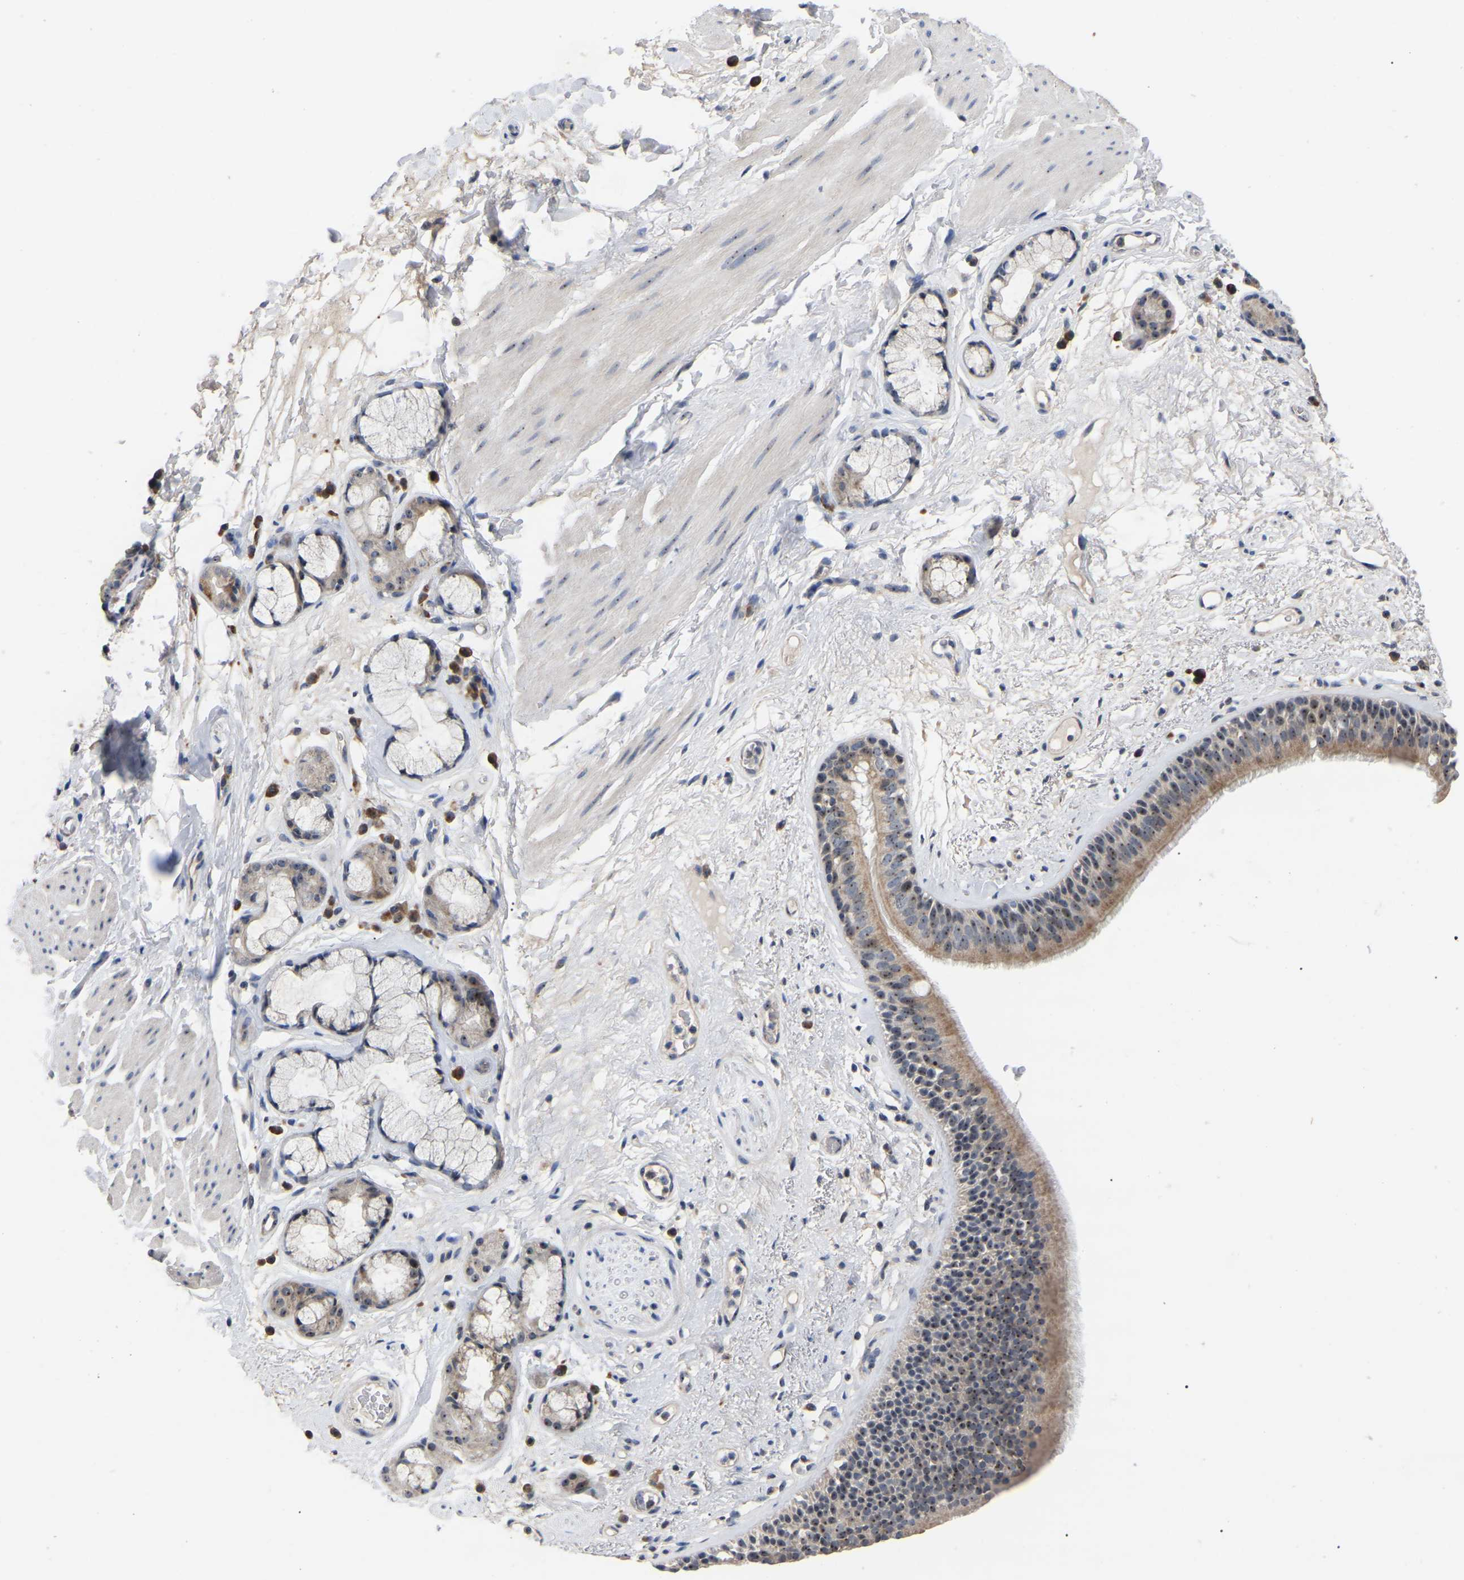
{"staining": {"intensity": "moderate", "quantity": ">75%", "location": "cytoplasmic/membranous,nuclear"}, "tissue": "bronchus", "cell_type": "Respiratory epithelial cells", "image_type": "normal", "snomed": [{"axis": "morphology", "description": "Normal tissue, NOS"}, {"axis": "topography", "description": "Cartilage tissue"}], "caption": "Immunohistochemistry photomicrograph of benign human bronchus stained for a protein (brown), which exhibits medium levels of moderate cytoplasmic/membranous,nuclear positivity in approximately >75% of respiratory epithelial cells.", "gene": "NOP53", "patient": {"sex": "female", "age": 63}}